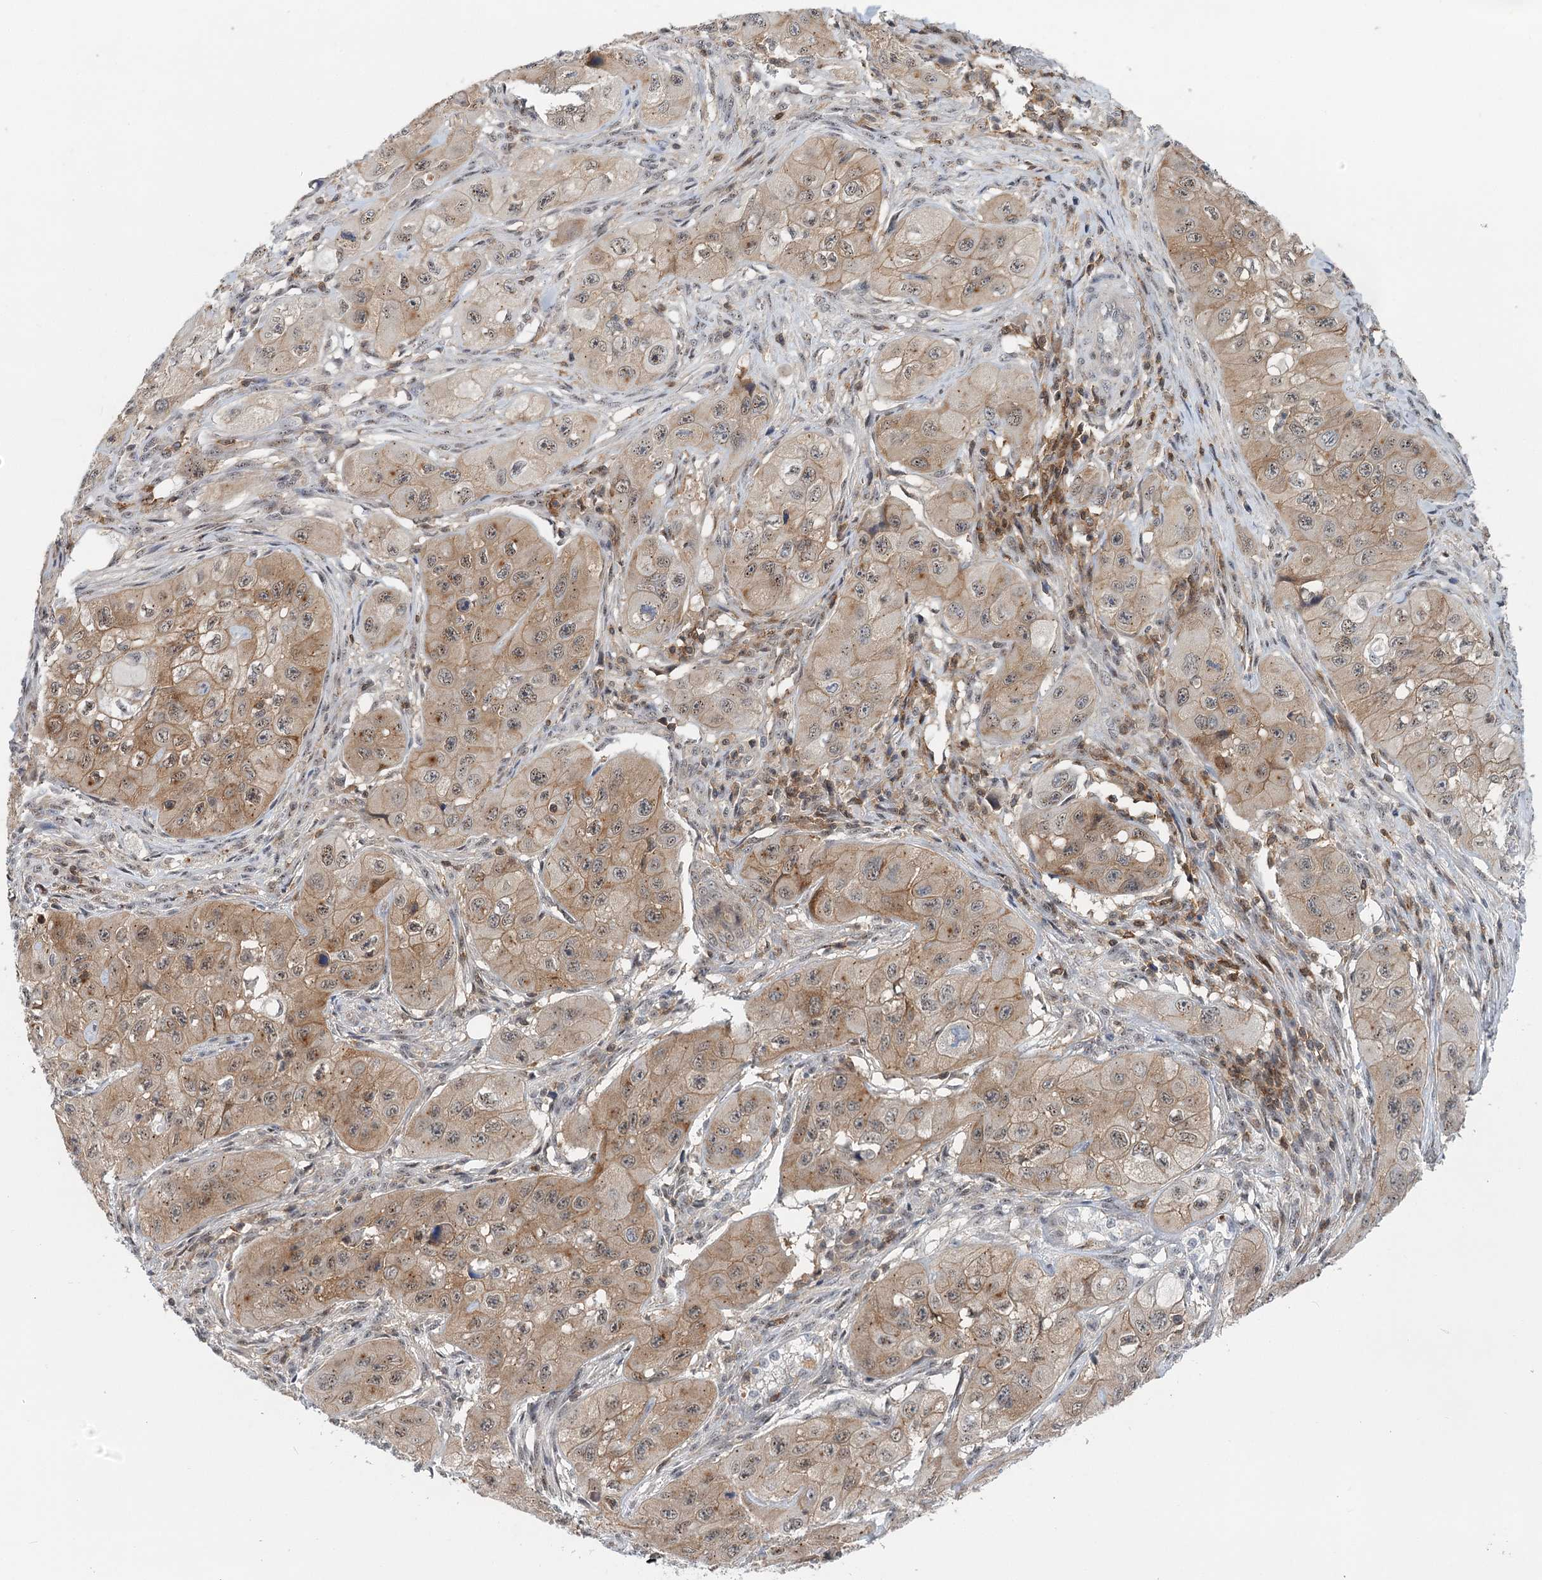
{"staining": {"intensity": "moderate", "quantity": ">75%", "location": "cytoplasmic/membranous,nuclear"}, "tissue": "skin cancer", "cell_type": "Tumor cells", "image_type": "cancer", "snomed": [{"axis": "morphology", "description": "Squamous cell carcinoma, NOS"}, {"axis": "topography", "description": "Skin"}, {"axis": "topography", "description": "Subcutis"}], "caption": "Squamous cell carcinoma (skin) stained for a protein (brown) reveals moderate cytoplasmic/membranous and nuclear positive staining in about >75% of tumor cells.", "gene": "CDC42SE2", "patient": {"sex": "male", "age": 73}}